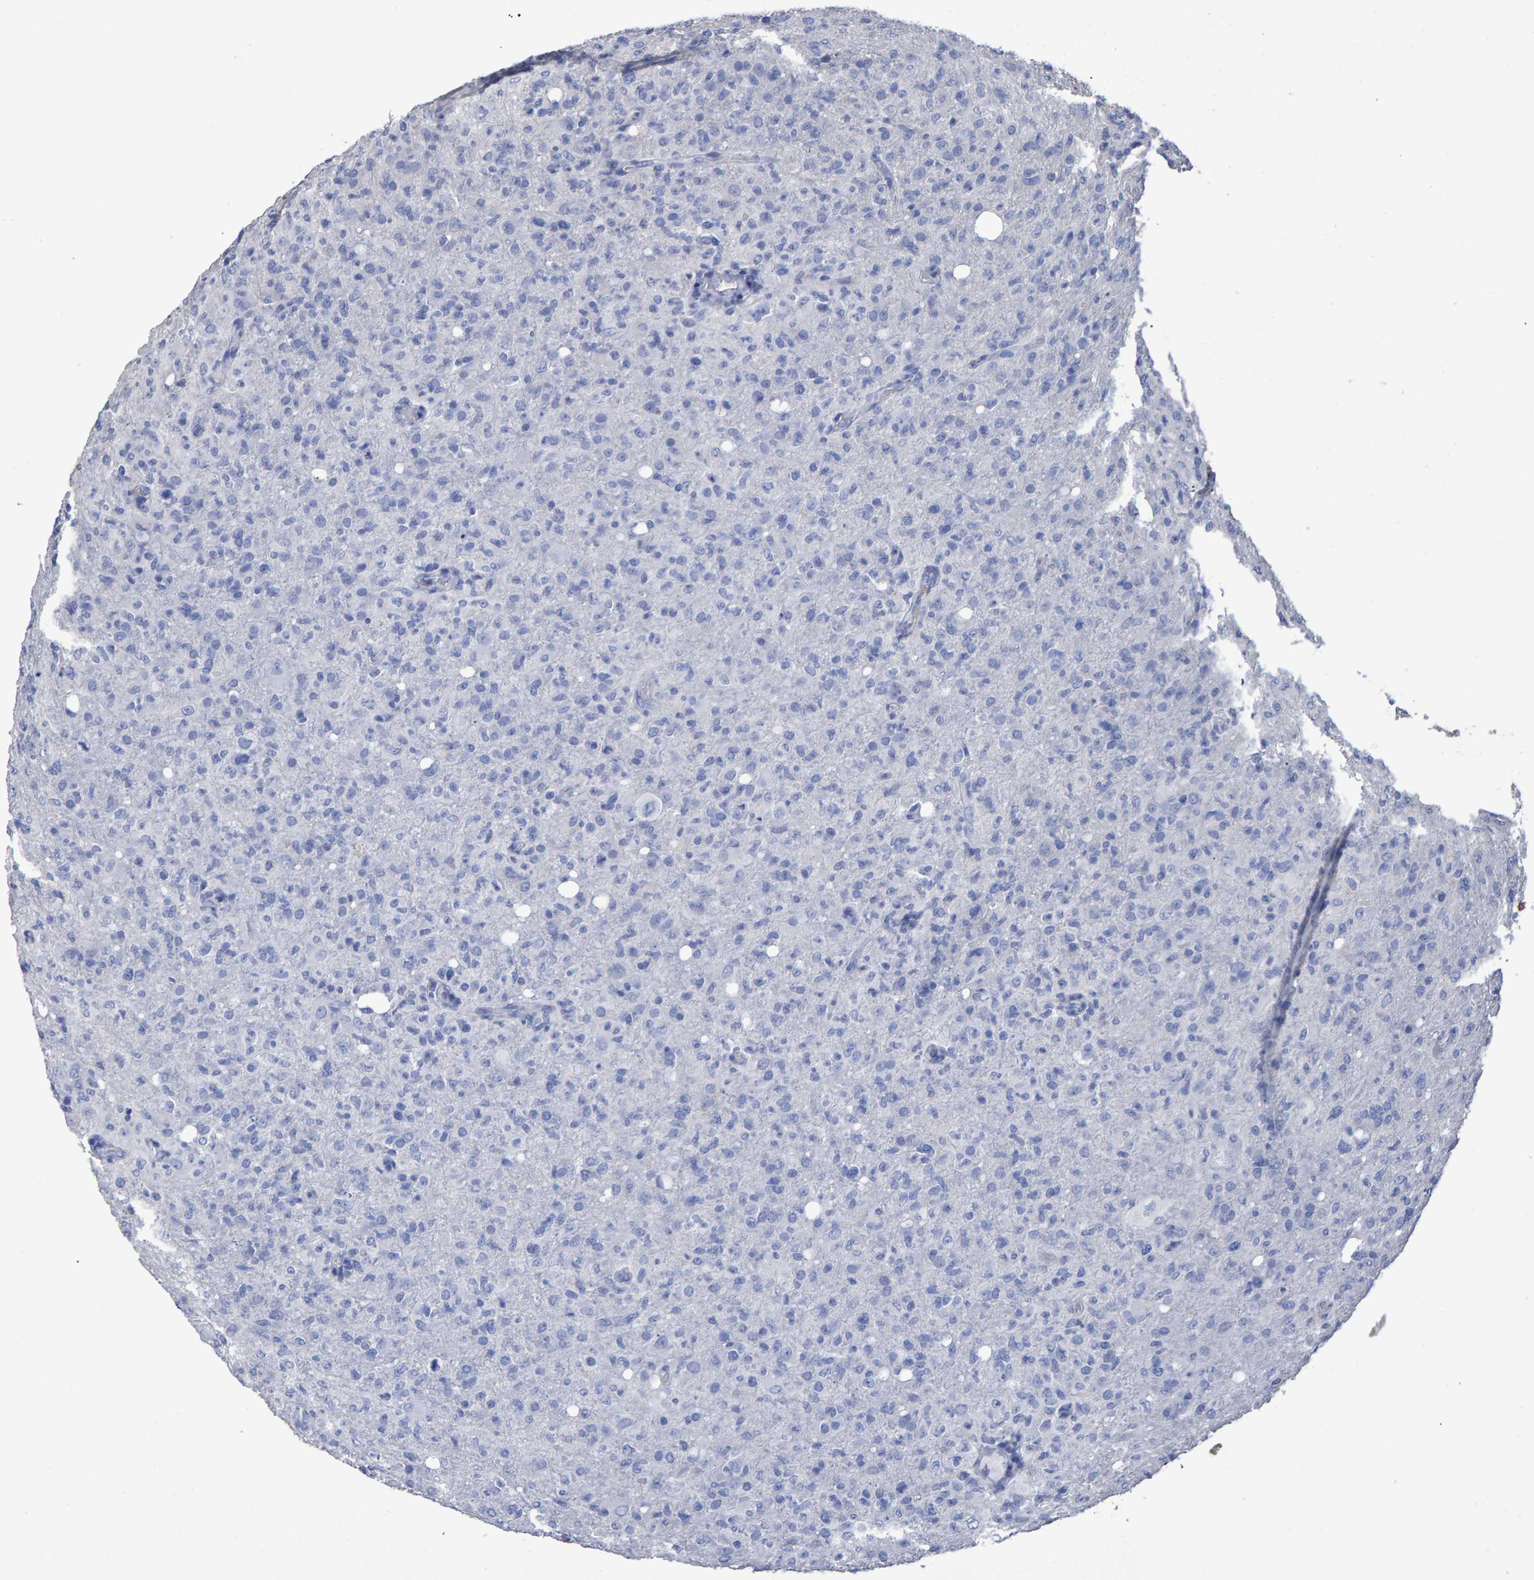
{"staining": {"intensity": "negative", "quantity": "none", "location": "none"}, "tissue": "glioma", "cell_type": "Tumor cells", "image_type": "cancer", "snomed": [{"axis": "morphology", "description": "Glioma, malignant, High grade"}, {"axis": "topography", "description": "Brain"}], "caption": "Glioma was stained to show a protein in brown. There is no significant positivity in tumor cells.", "gene": "HEMGN", "patient": {"sex": "female", "age": 57}}